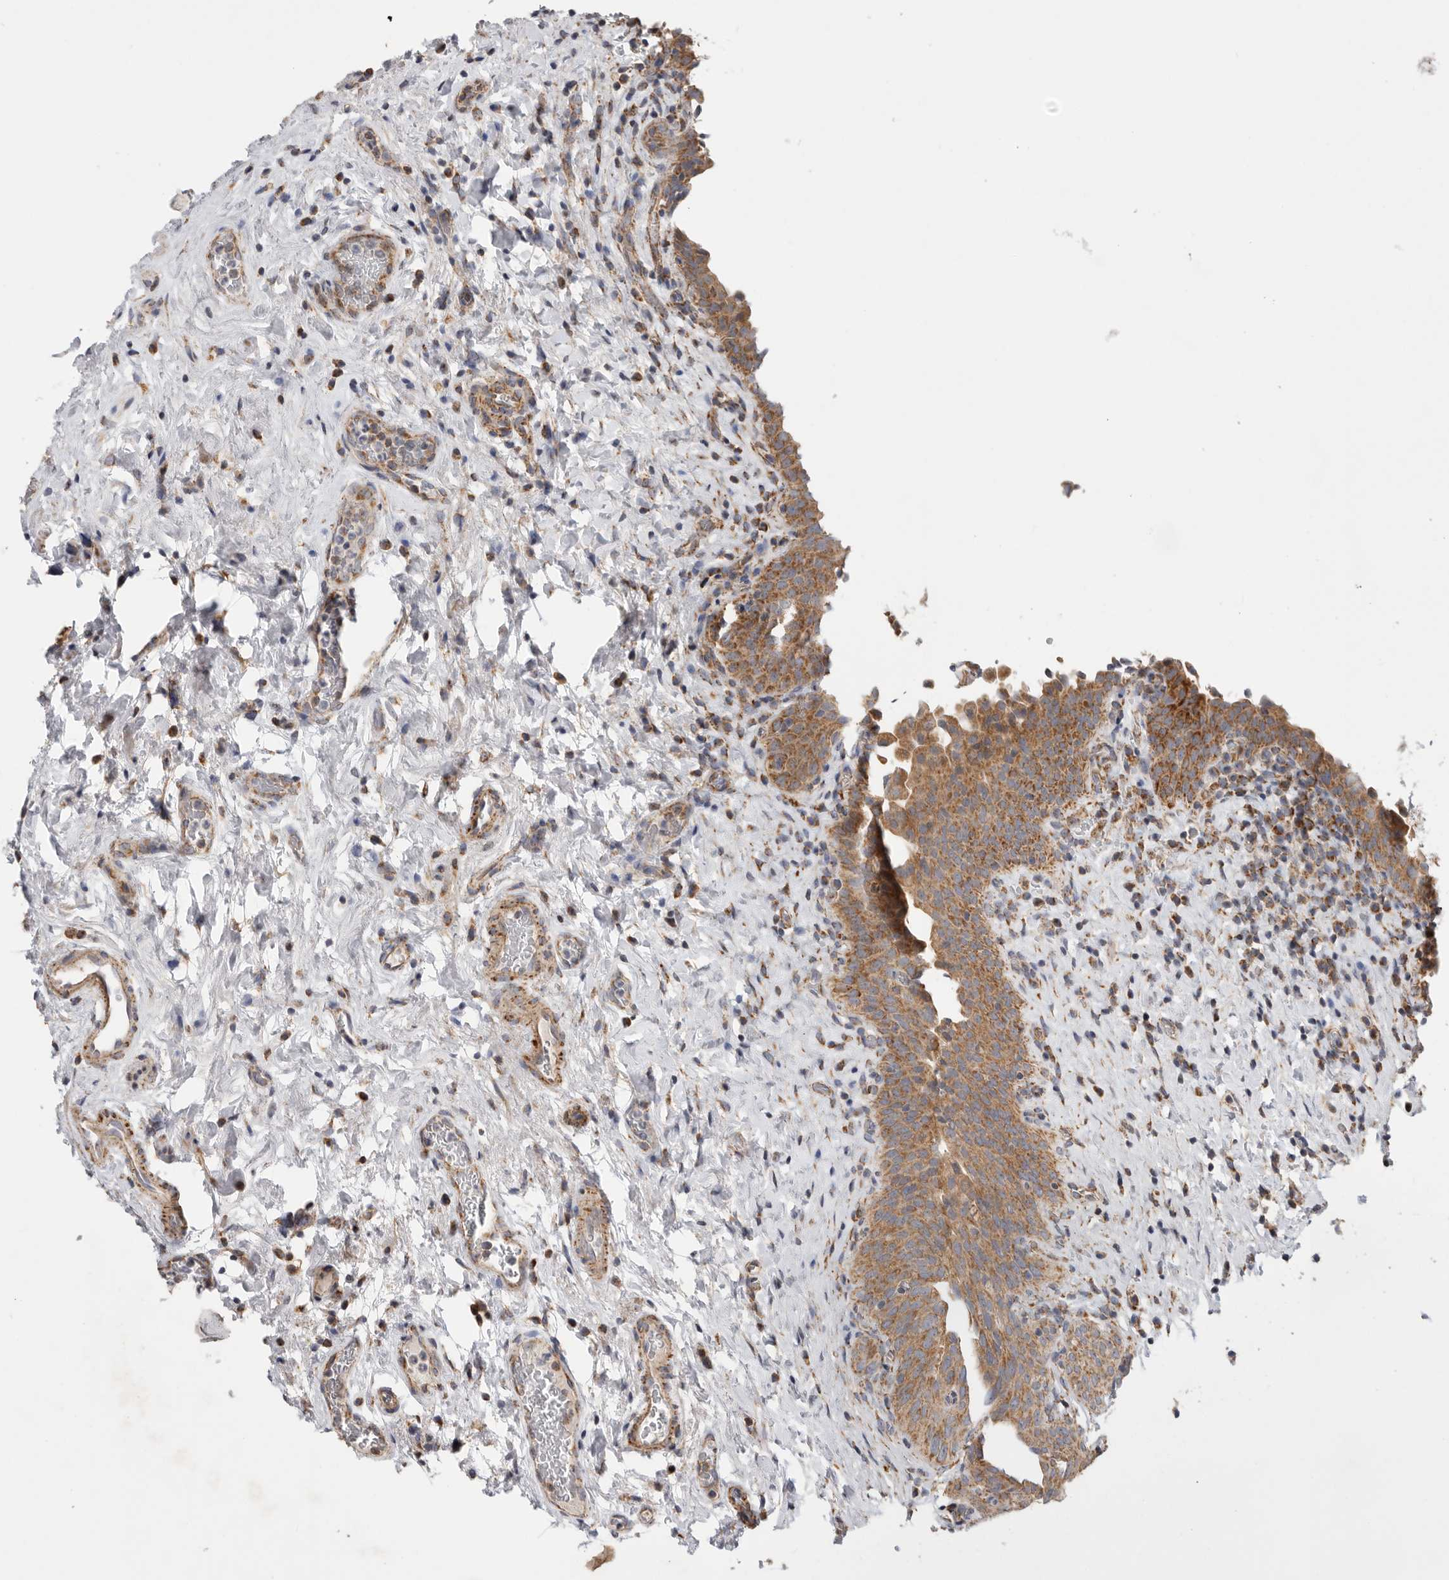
{"staining": {"intensity": "moderate", "quantity": ">75%", "location": "cytoplasmic/membranous"}, "tissue": "urinary bladder", "cell_type": "Urothelial cells", "image_type": "normal", "snomed": [{"axis": "morphology", "description": "Normal tissue, NOS"}, {"axis": "topography", "description": "Urinary bladder"}], "caption": "This histopathology image exhibits immunohistochemistry (IHC) staining of normal urinary bladder, with medium moderate cytoplasmic/membranous staining in about >75% of urothelial cells.", "gene": "MTFR1L", "patient": {"sex": "male", "age": 83}}